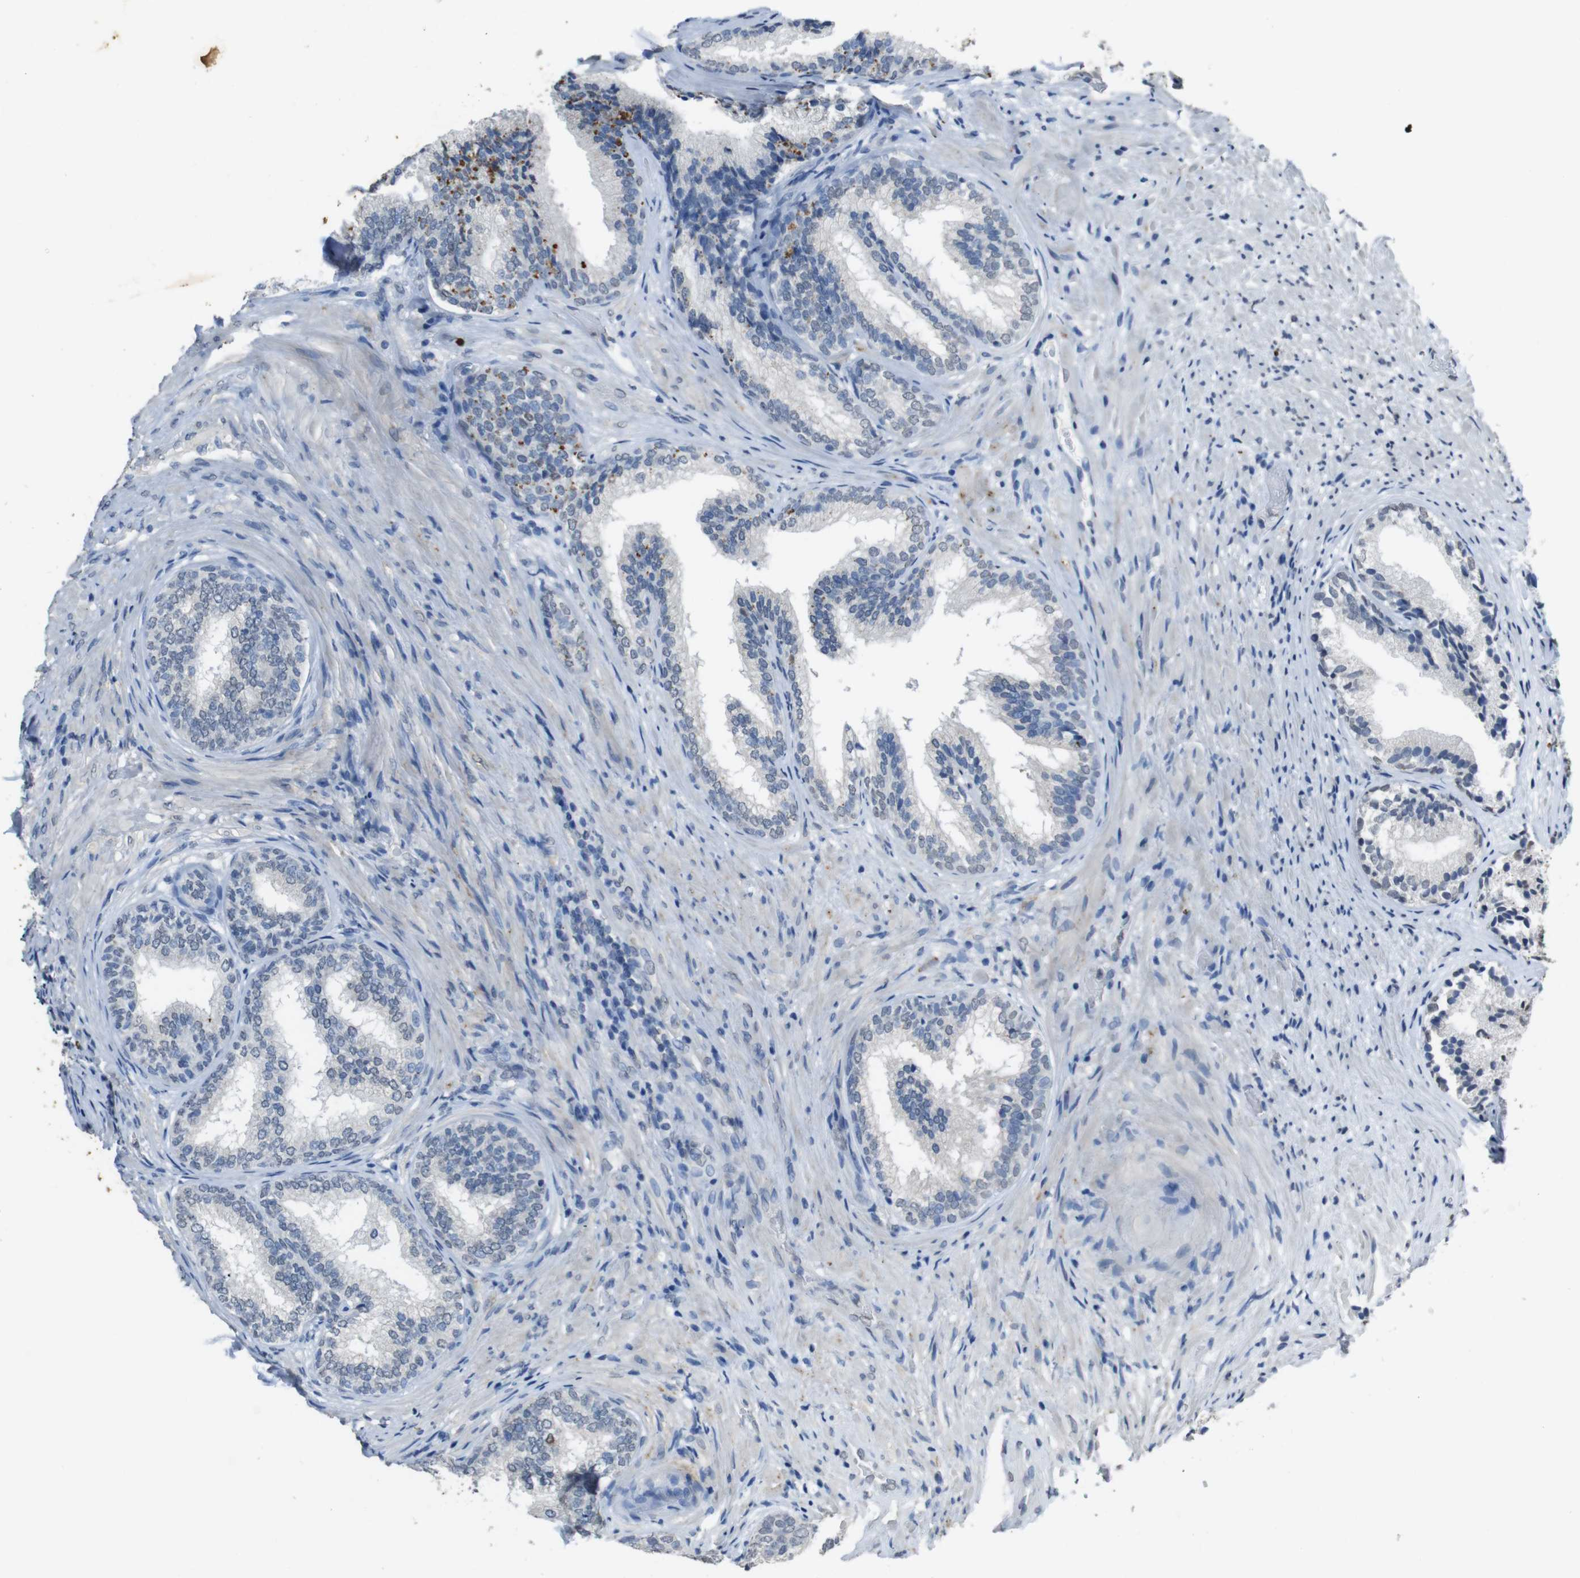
{"staining": {"intensity": "moderate", "quantity": "<25%", "location": "cytoplasmic/membranous"}, "tissue": "prostate", "cell_type": "Glandular cells", "image_type": "normal", "snomed": [{"axis": "morphology", "description": "Normal tissue, NOS"}, {"axis": "topography", "description": "Prostate"}], "caption": "Protein staining exhibits moderate cytoplasmic/membranous expression in approximately <25% of glandular cells in normal prostate.", "gene": "STBD1", "patient": {"sex": "male", "age": 76}}